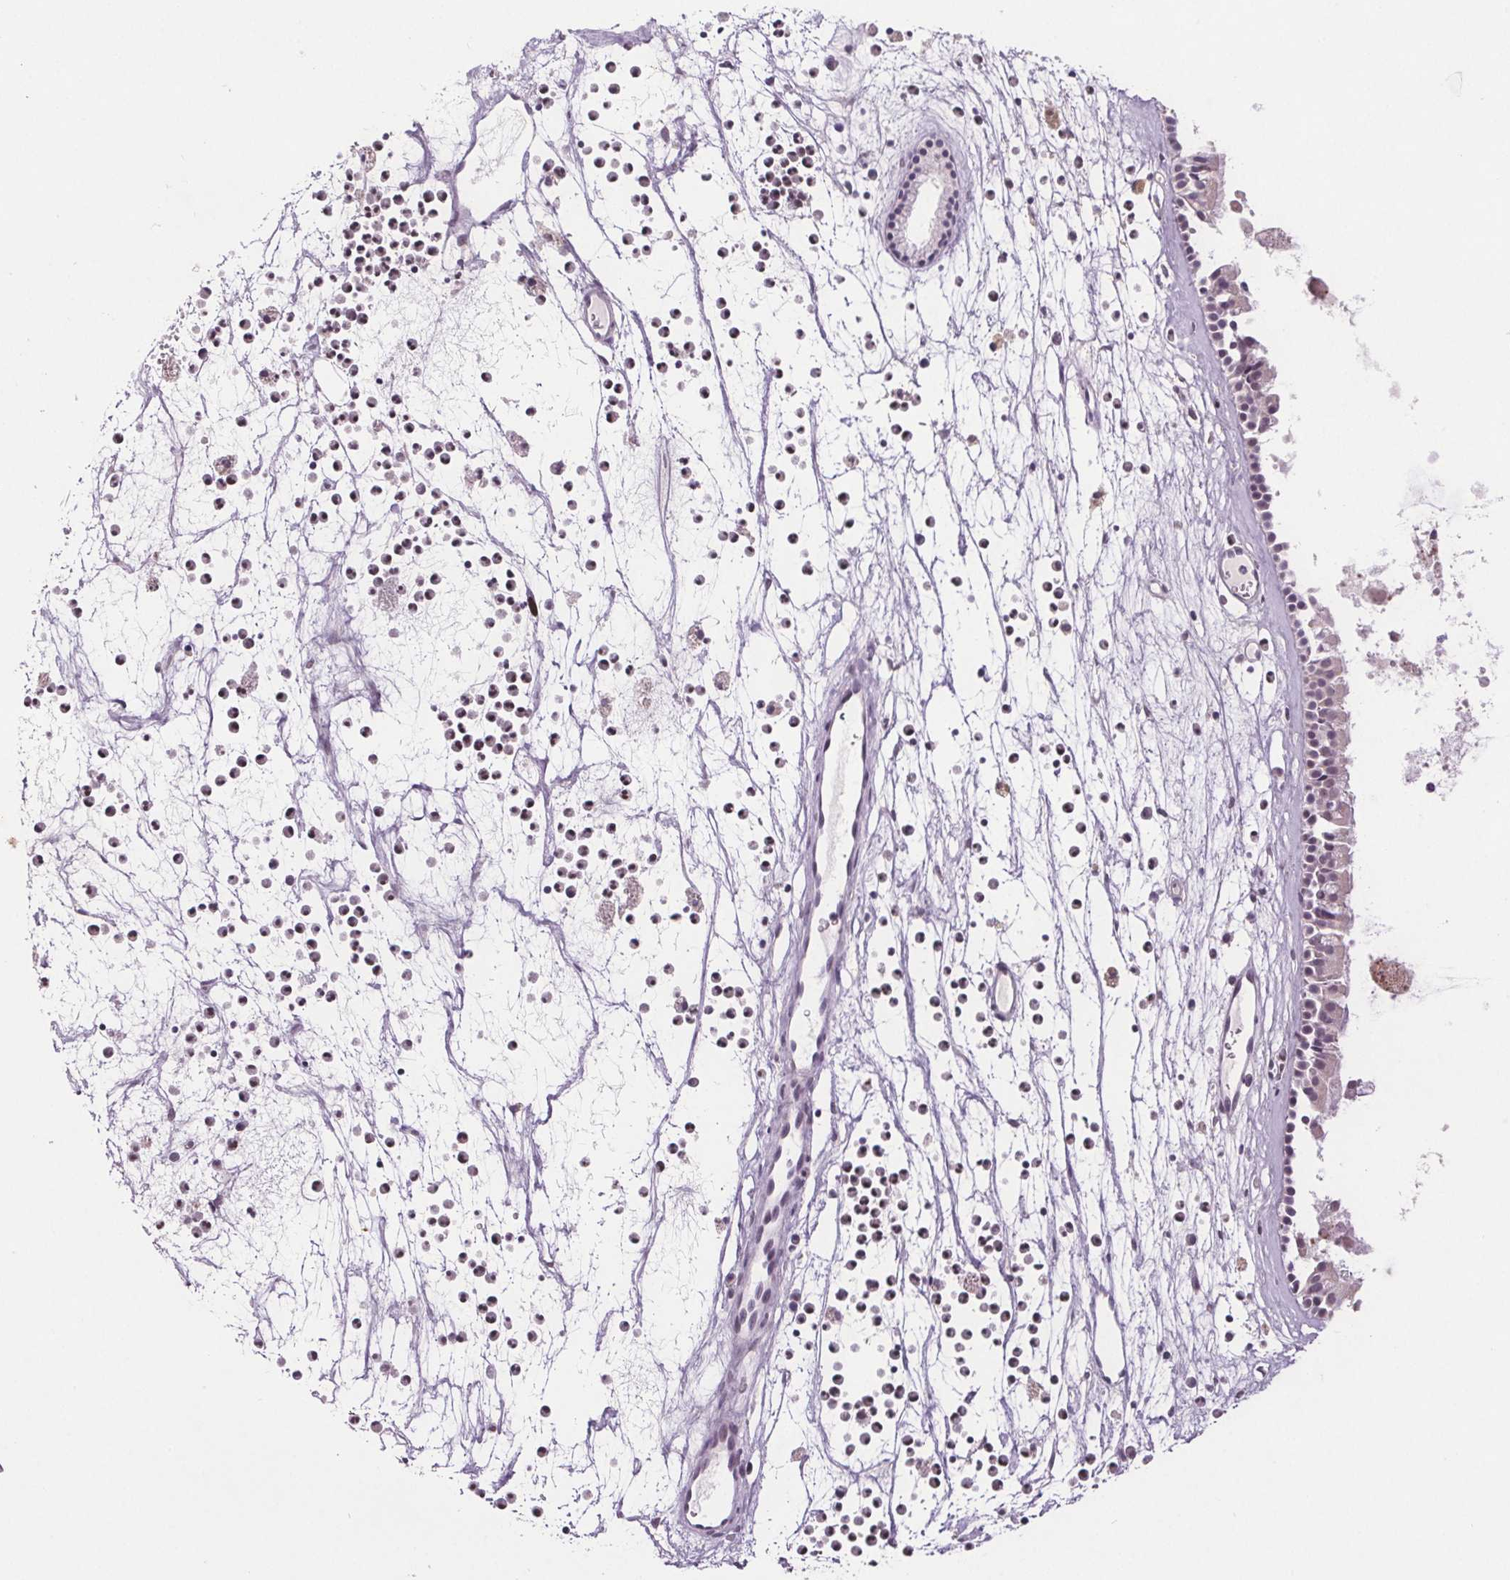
{"staining": {"intensity": "weak", "quantity": "<25%", "location": "nuclear"}, "tissue": "nasopharynx", "cell_type": "Respiratory epithelial cells", "image_type": "normal", "snomed": [{"axis": "morphology", "description": "Normal tissue, NOS"}, {"axis": "topography", "description": "Nasopharynx"}], "caption": "This image is of normal nasopharynx stained with IHC to label a protein in brown with the nuclei are counter-stained blue. There is no expression in respiratory epithelial cells. (Stains: DAB (3,3'-diaminobenzidine) immunohistochemistry (IHC) with hematoxylin counter stain, Microscopy: brightfield microscopy at high magnification).", "gene": "CENPF", "patient": {"sex": "female", "age": 52}}